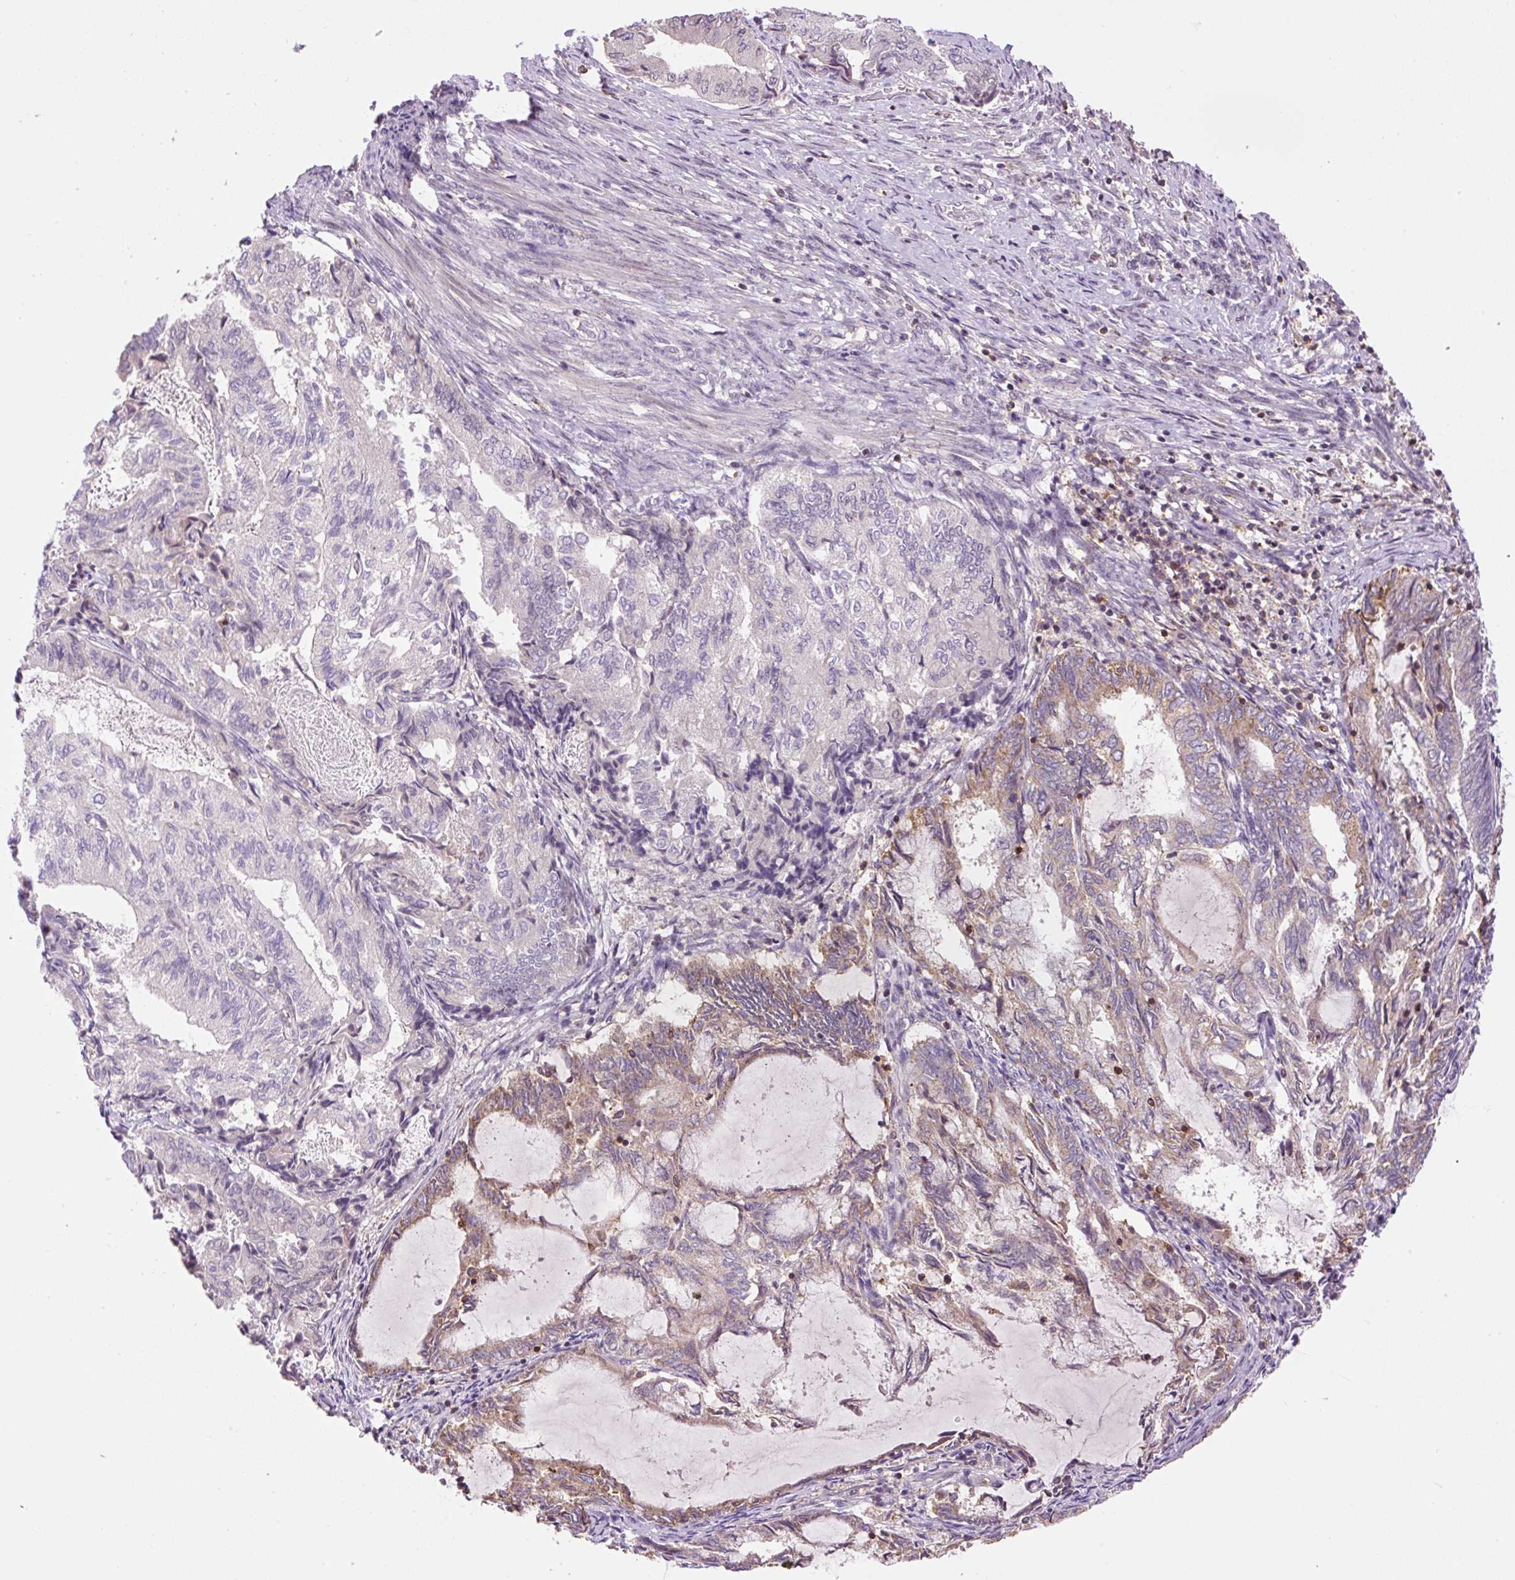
{"staining": {"intensity": "moderate", "quantity": "<25%", "location": "cytoplasmic/membranous"}, "tissue": "endometrial cancer", "cell_type": "Tumor cells", "image_type": "cancer", "snomed": [{"axis": "morphology", "description": "Adenocarcinoma, NOS"}, {"axis": "topography", "description": "Endometrium"}], "caption": "A brown stain shows moderate cytoplasmic/membranous staining of a protein in adenocarcinoma (endometrial) tumor cells.", "gene": "CARD11", "patient": {"sex": "female", "age": 80}}